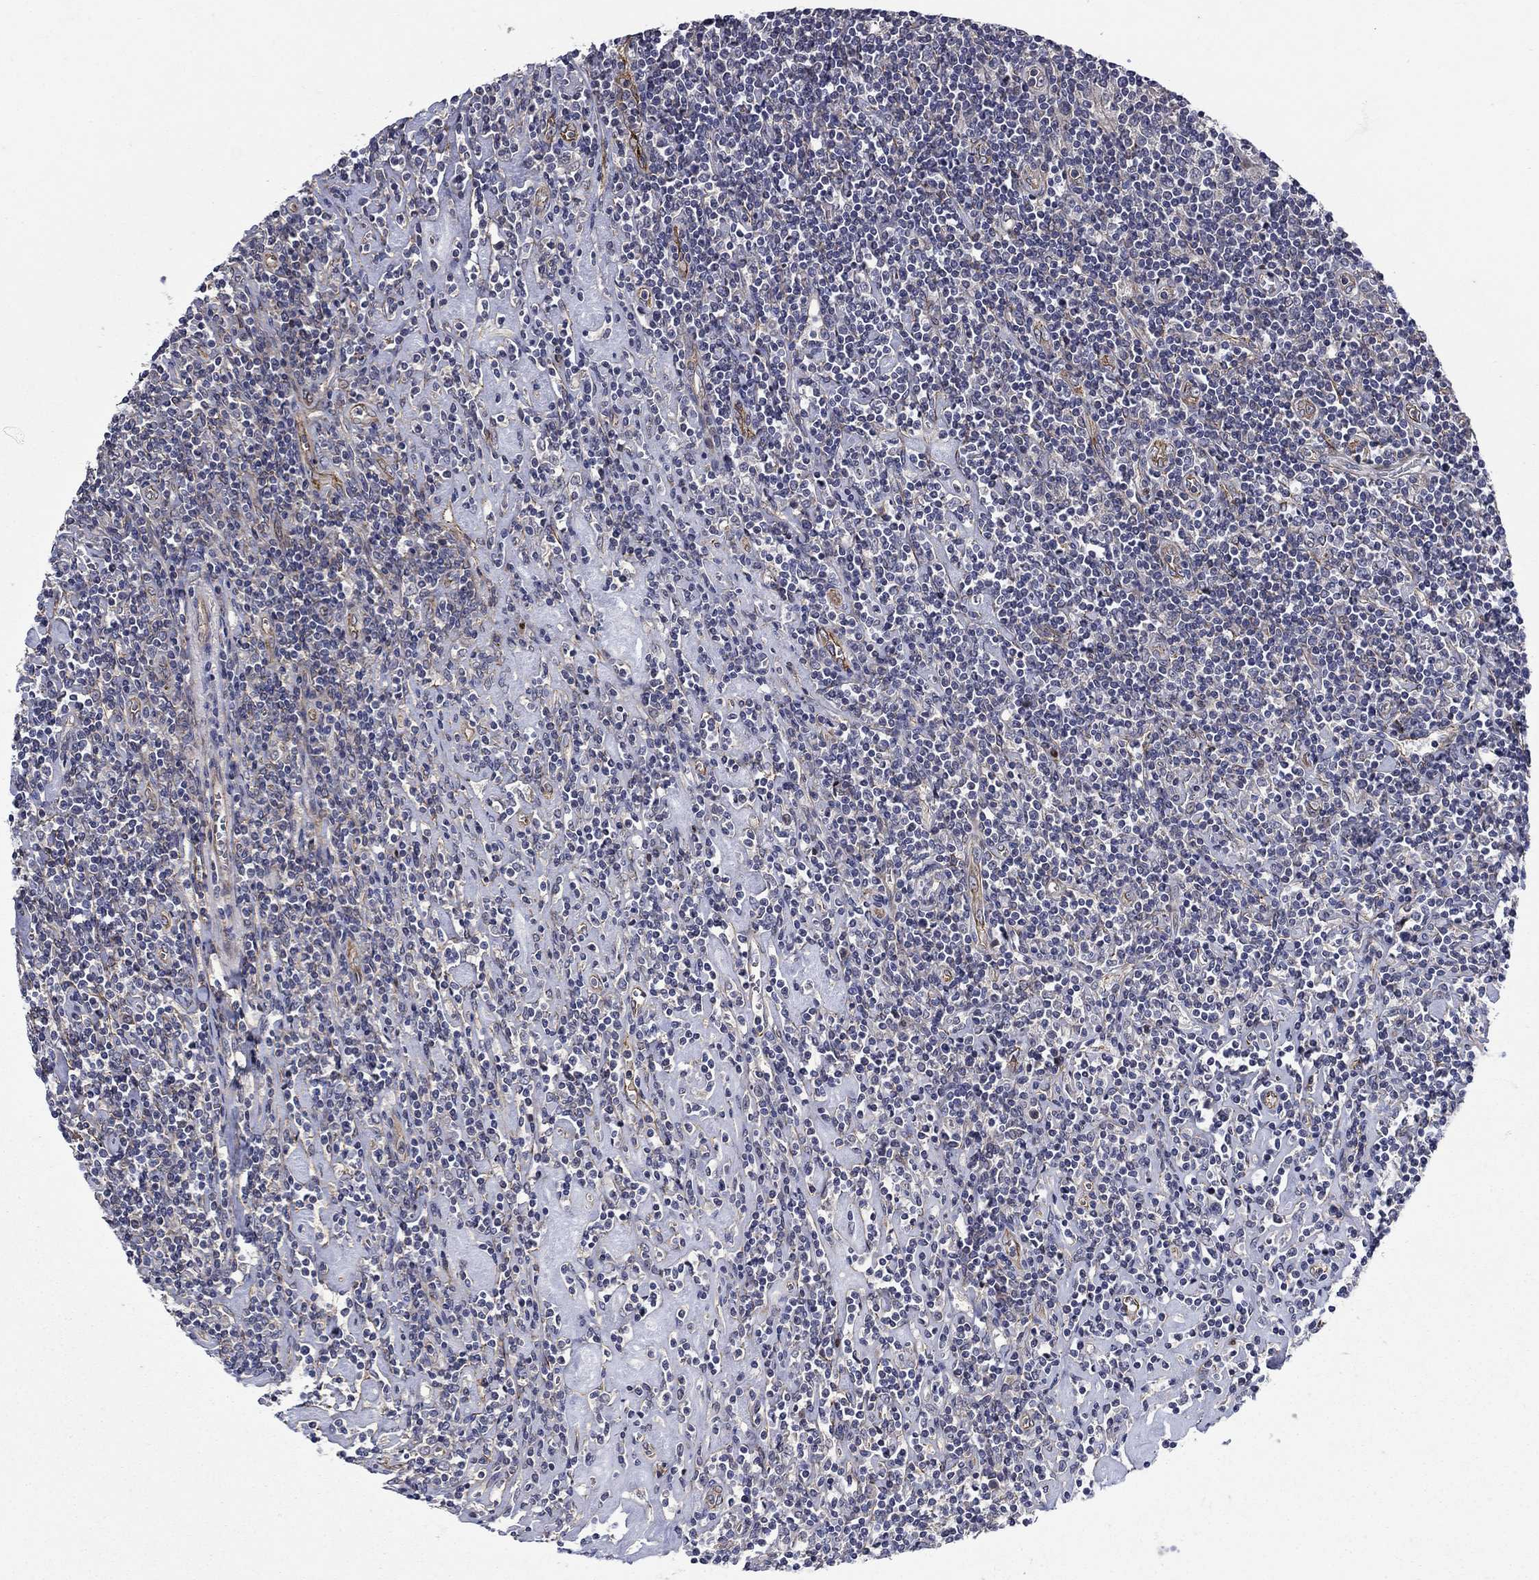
{"staining": {"intensity": "negative", "quantity": "none", "location": "none"}, "tissue": "lymphoma", "cell_type": "Tumor cells", "image_type": "cancer", "snomed": [{"axis": "morphology", "description": "Hodgkin's disease, NOS"}, {"axis": "topography", "description": "Lymph node"}], "caption": "Protein analysis of Hodgkin's disease exhibits no significant expression in tumor cells.", "gene": "SLC7A1", "patient": {"sex": "male", "age": 40}}